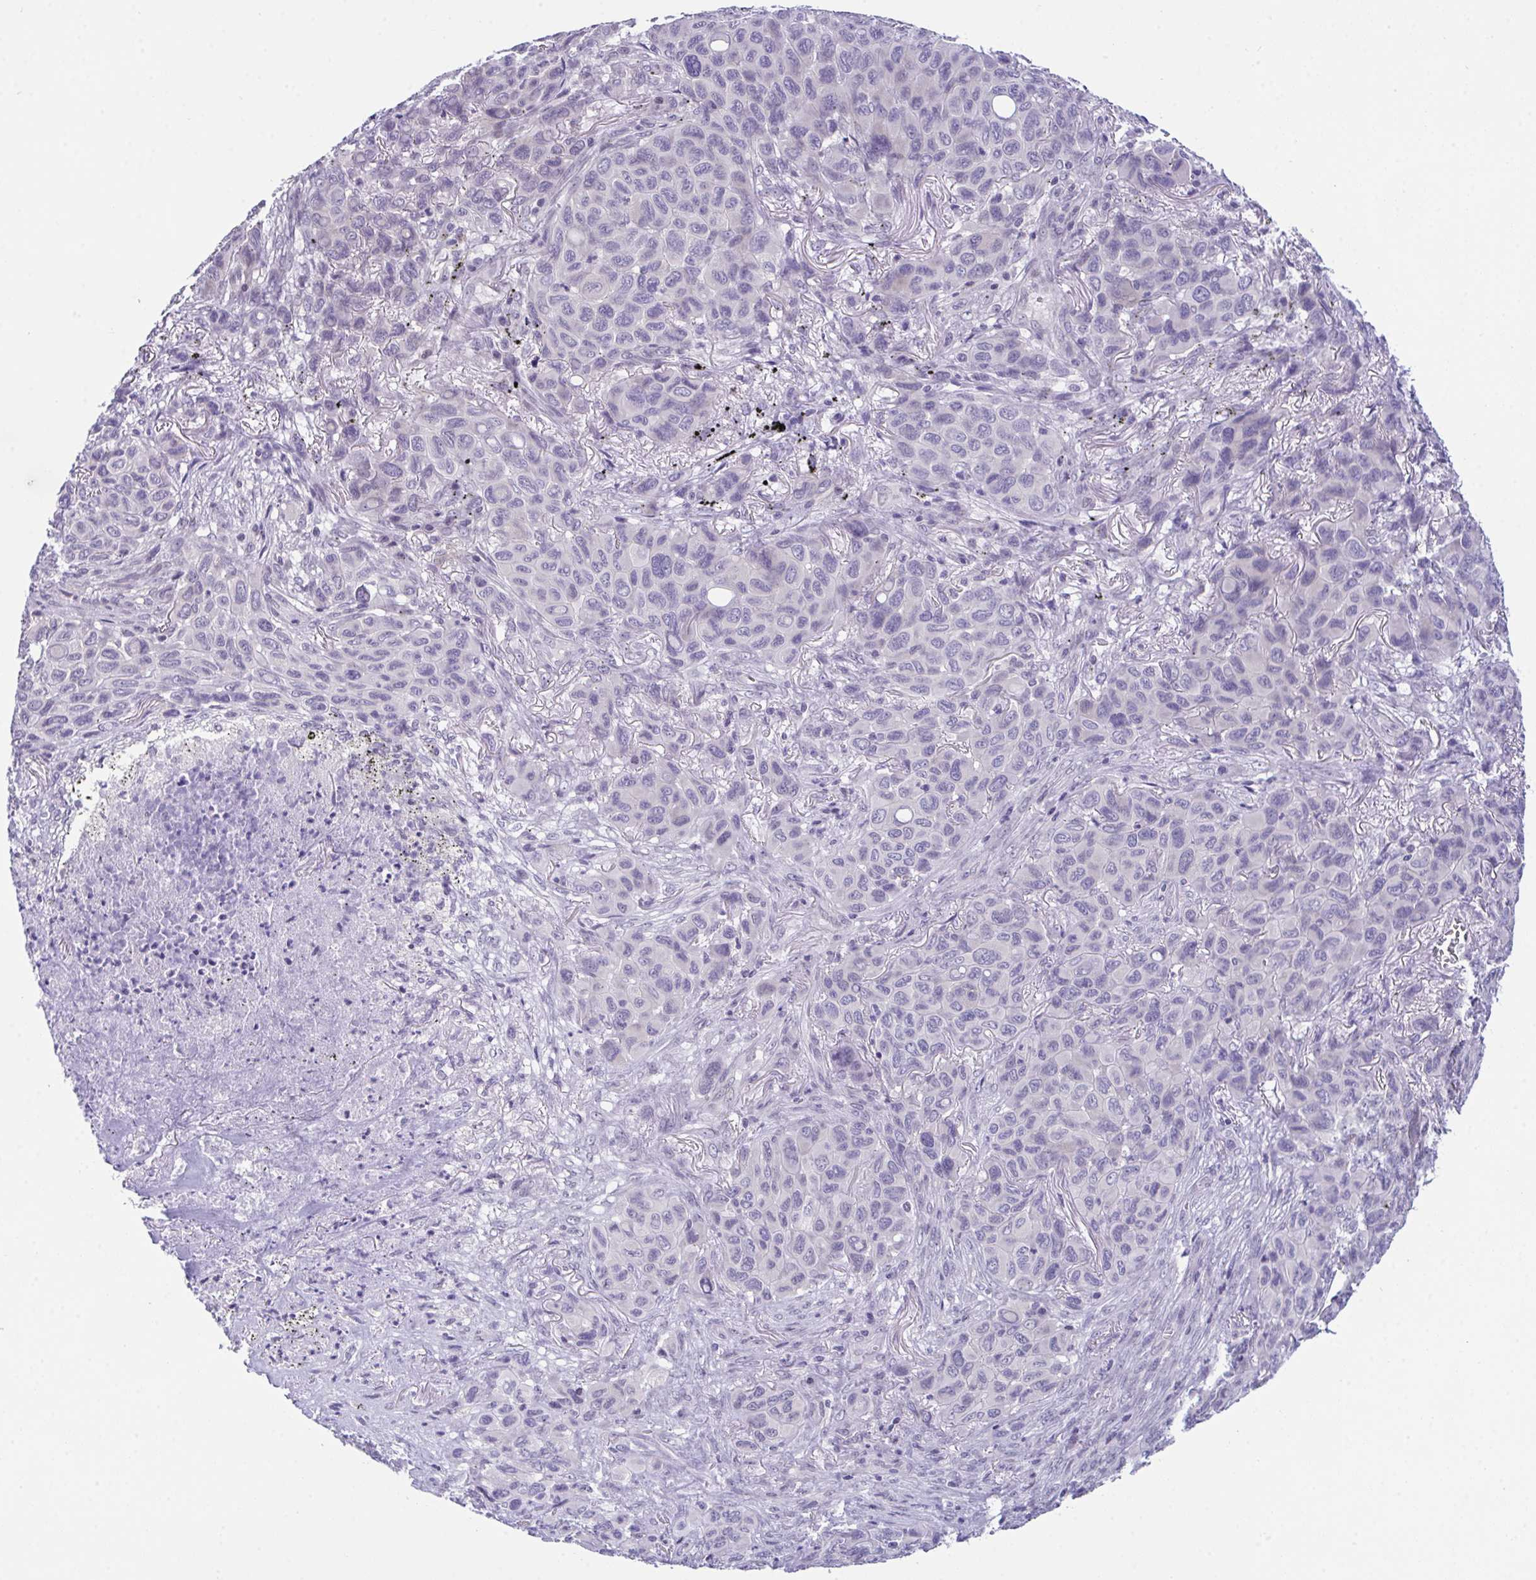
{"staining": {"intensity": "negative", "quantity": "none", "location": "none"}, "tissue": "melanoma", "cell_type": "Tumor cells", "image_type": "cancer", "snomed": [{"axis": "morphology", "description": "Malignant melanoma, Metastatic site"}, {"axis": "topography", "description": "Lung"}], "caption": "The micrograph shows no significant staining in tumor cells of melanoma.", "gene": "ATP6V0D2", "patient": {"sex": "male", "age": 48}}